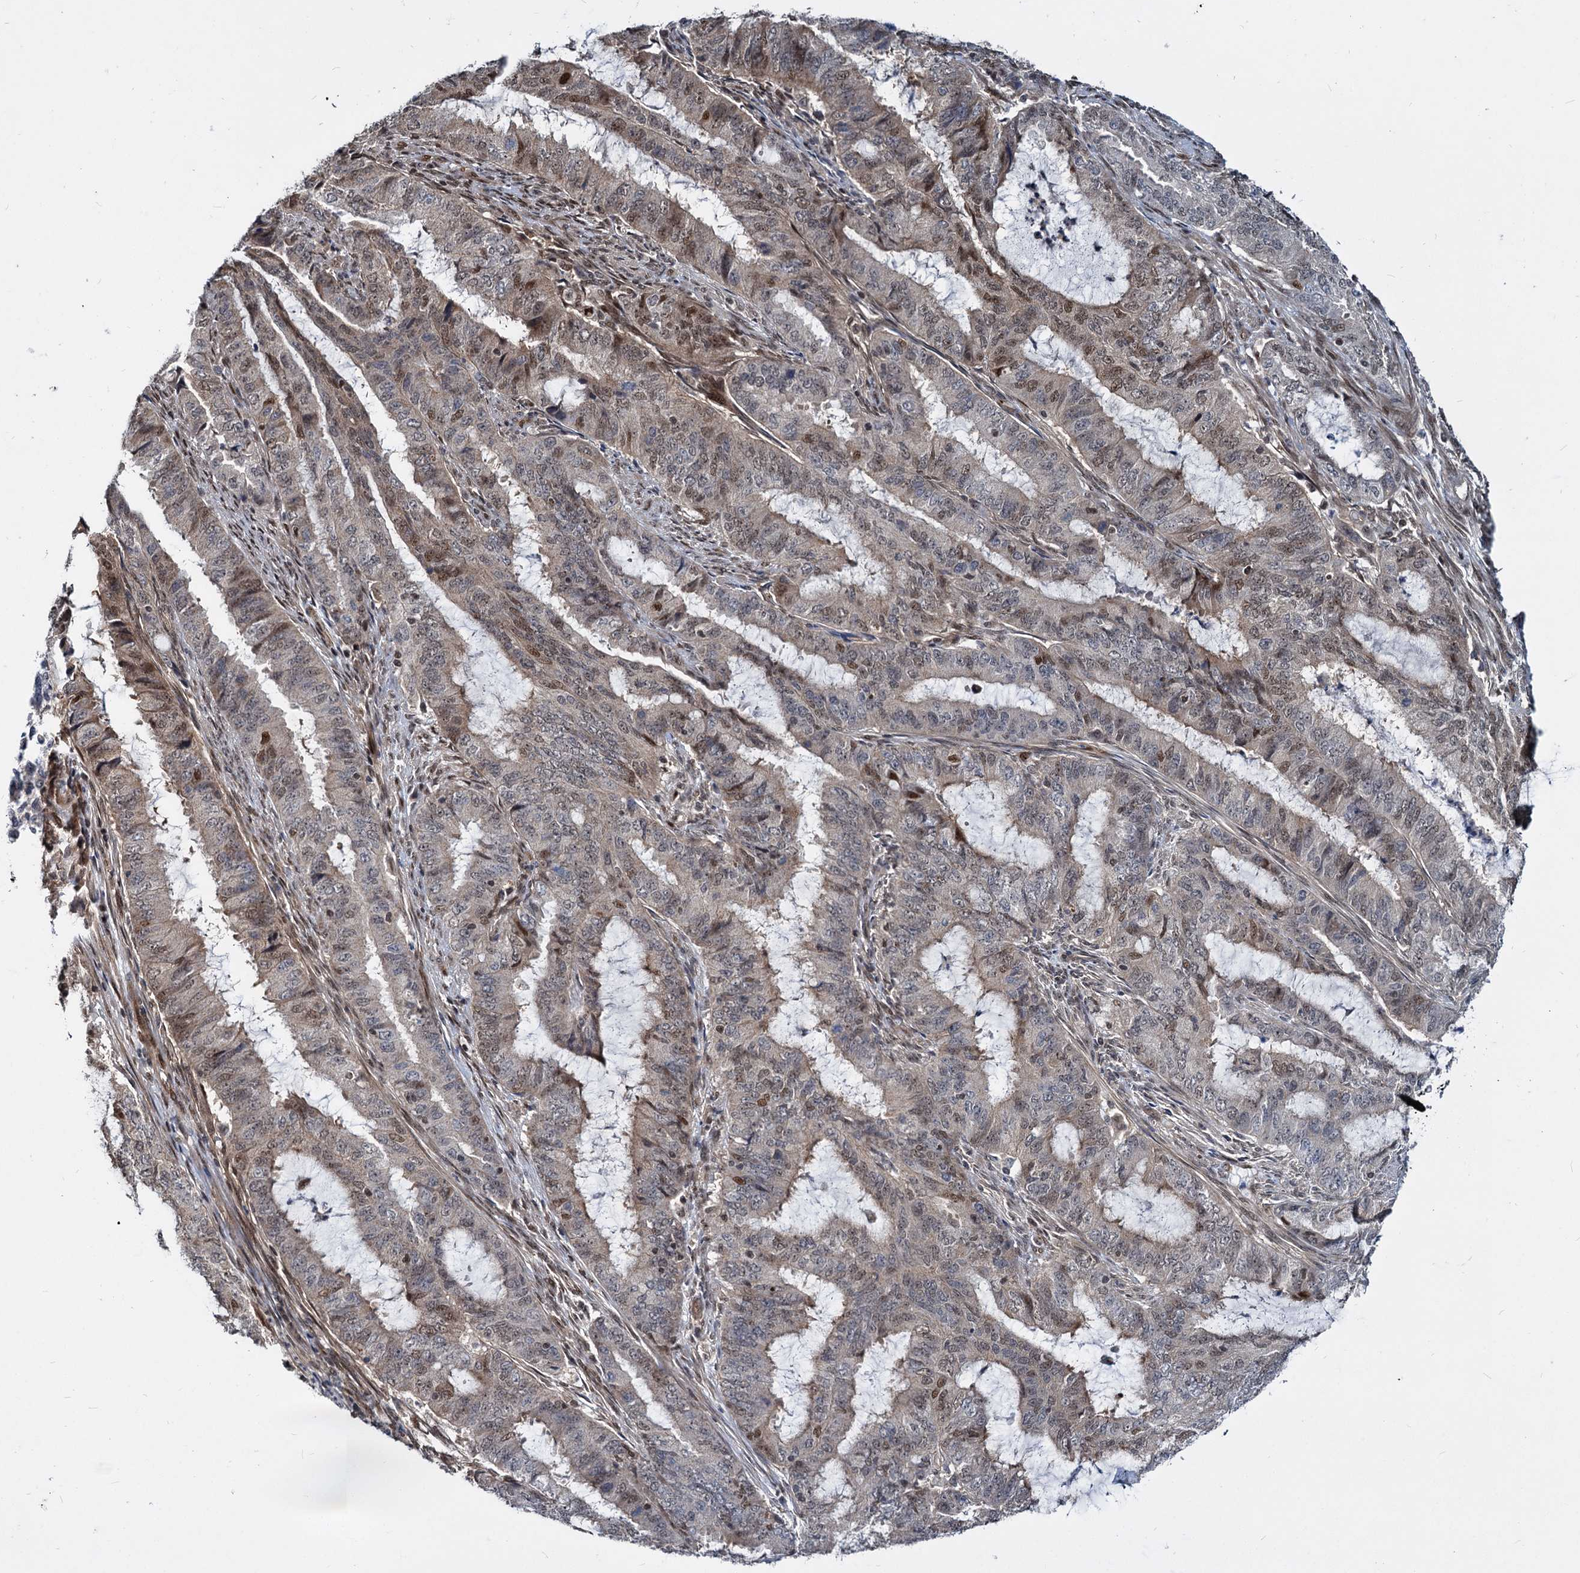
{"staining": {"intensity": "moderate", "quantity": "25%-75%", "location": "nuclear"}, "tissue": "endometrial cancer", "cell_type": "Tumor cells", "image_type": "cancer", "snomed": [{"axis": "morphology", "description": "Adenocarcinoma, NOS"}, {"axis": "topography", "description": "Endometrium"}], "caption": "Adenocarcinoma (endometrial) stained with immunohistochemistry (IHC) reveals moderate nuclear staining in about 25%-75% of tumor cells.", "gene": "UBLCP1", "patient": {"sex": "female", "age": 51}}